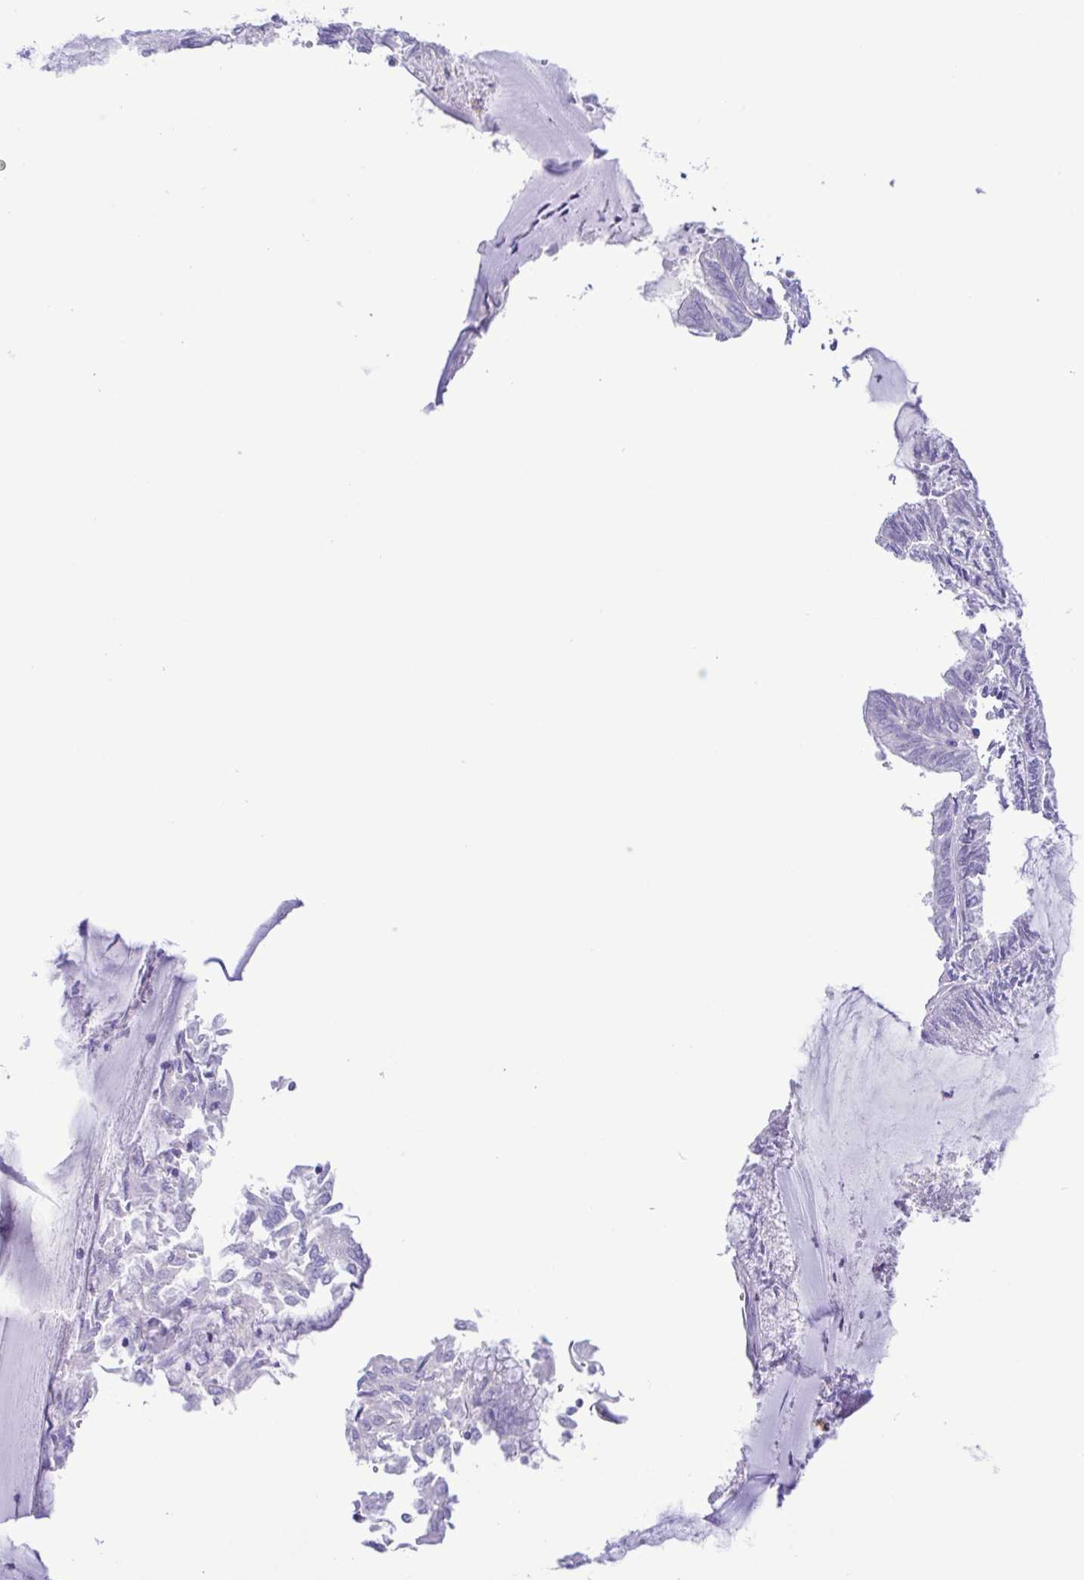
{"staining": {"intensity": "negative", "quantity": "none", "location": "none"}, "tissue": "endometrial cancer", "cell_type": "Tumor cells", "image_type": "cancer", "snomed": [{"axis": "morphology", "description": "Carcinoma, NOS"}, {"axis": "topography", "description": "Endometrium"}], "caption": "The IHC photomicrograph has no significant staining in tumor cells of carcinoma (endometrial) tissue.", "gene": "GABBR2", "patient": {"sex": "female", "age": 62}}